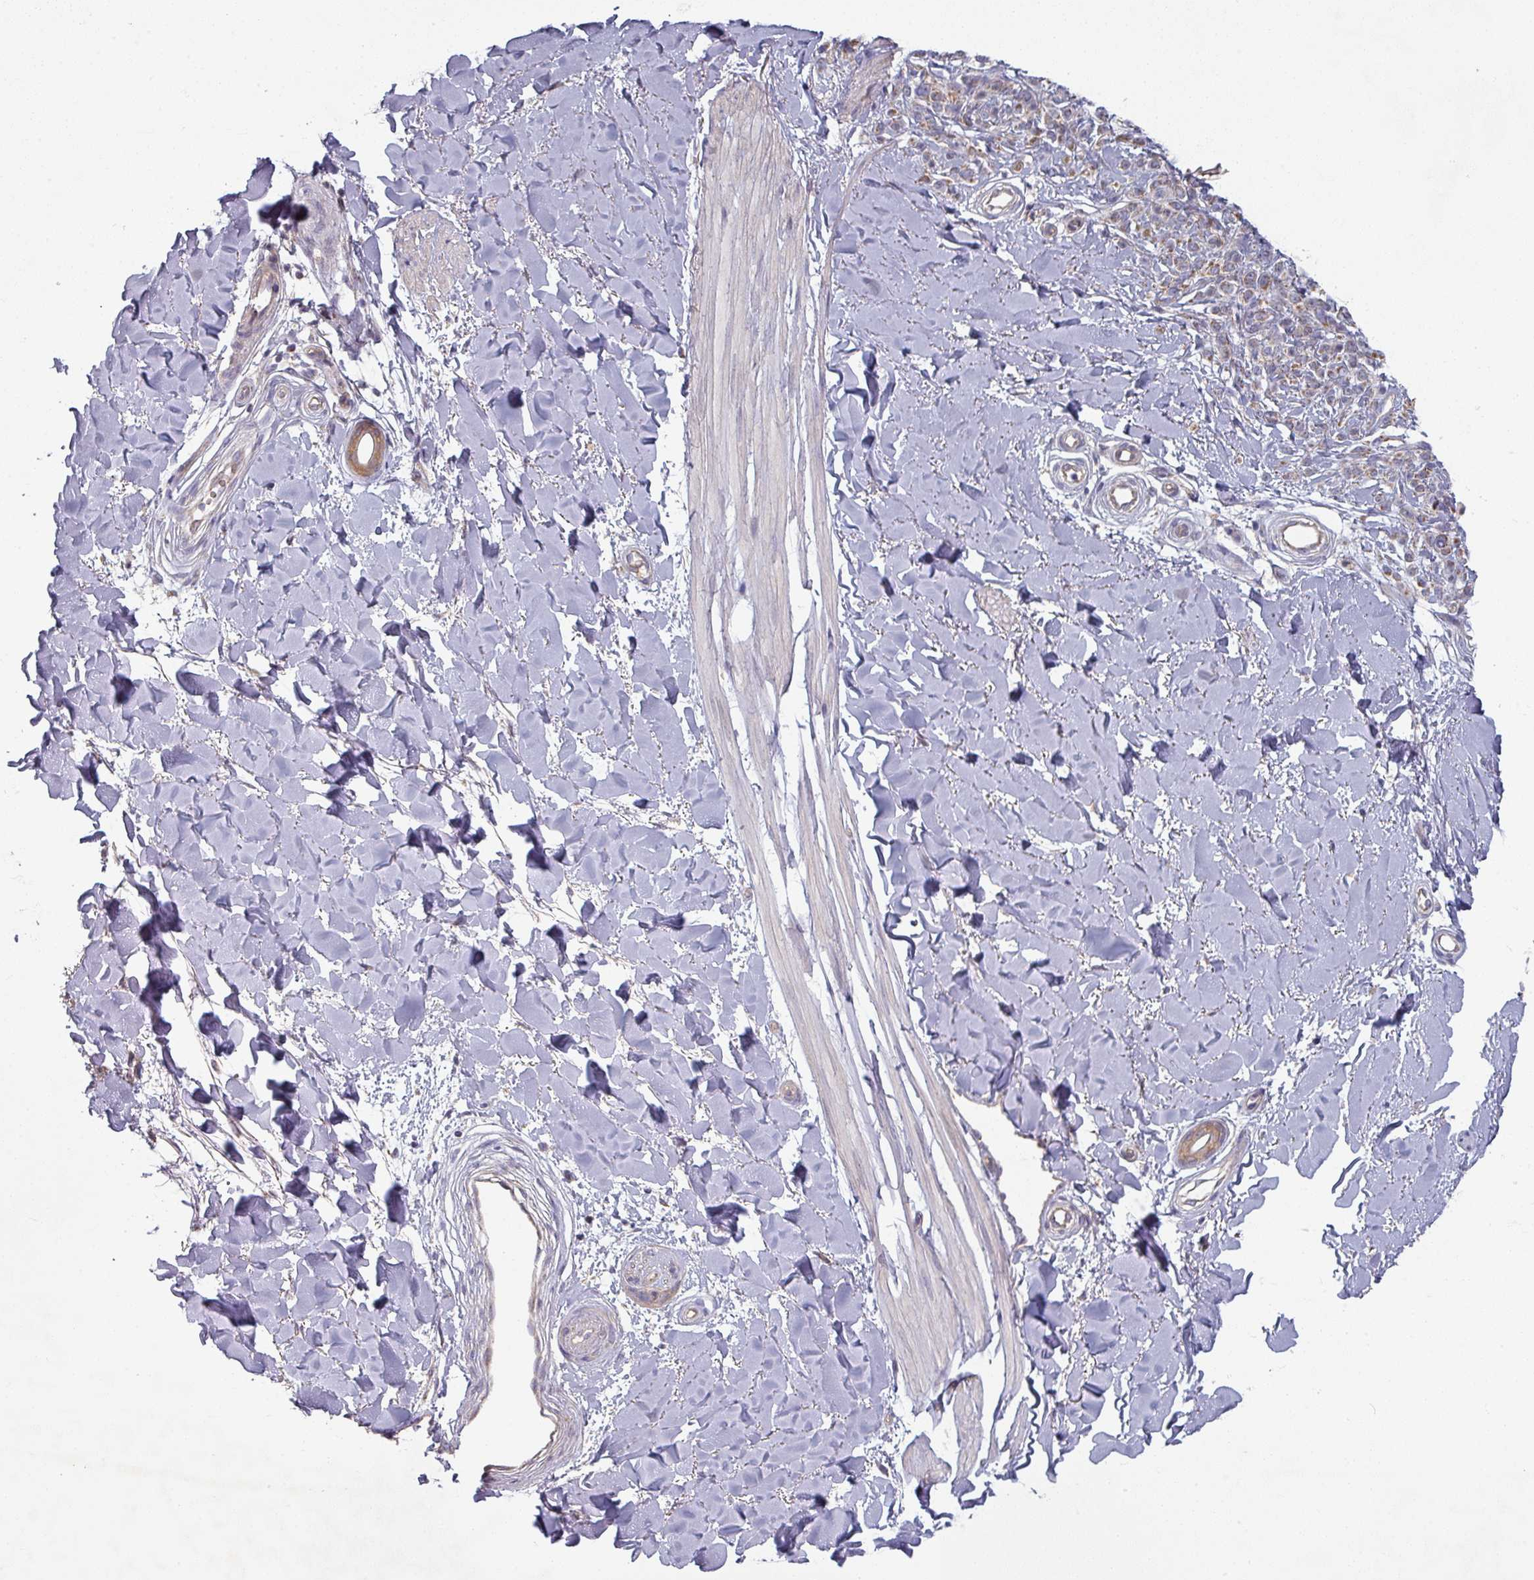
{"staining": {"intensity": "weak", "quantity": "25%-75%", "location": "cytoplasmic/membranous"}, "tissue": "melanoma", "cell_type": "Tumor cells", "image_type": "cancer", "snomed": [{"axis": "morphology", "description": "Malignant melanoma, NOS"}, {"axis": "topography", "description": "Skin"}], "caption": "This histopathology image displays immunohistochemistry (IHC) staining of human malignant melanoma, with low weak cytoplasmic/membranous expression in about 25%-75% of tumor cells.", "gene": "PLEKHJ1", "patient": {"sex": "female", "age": 37}}